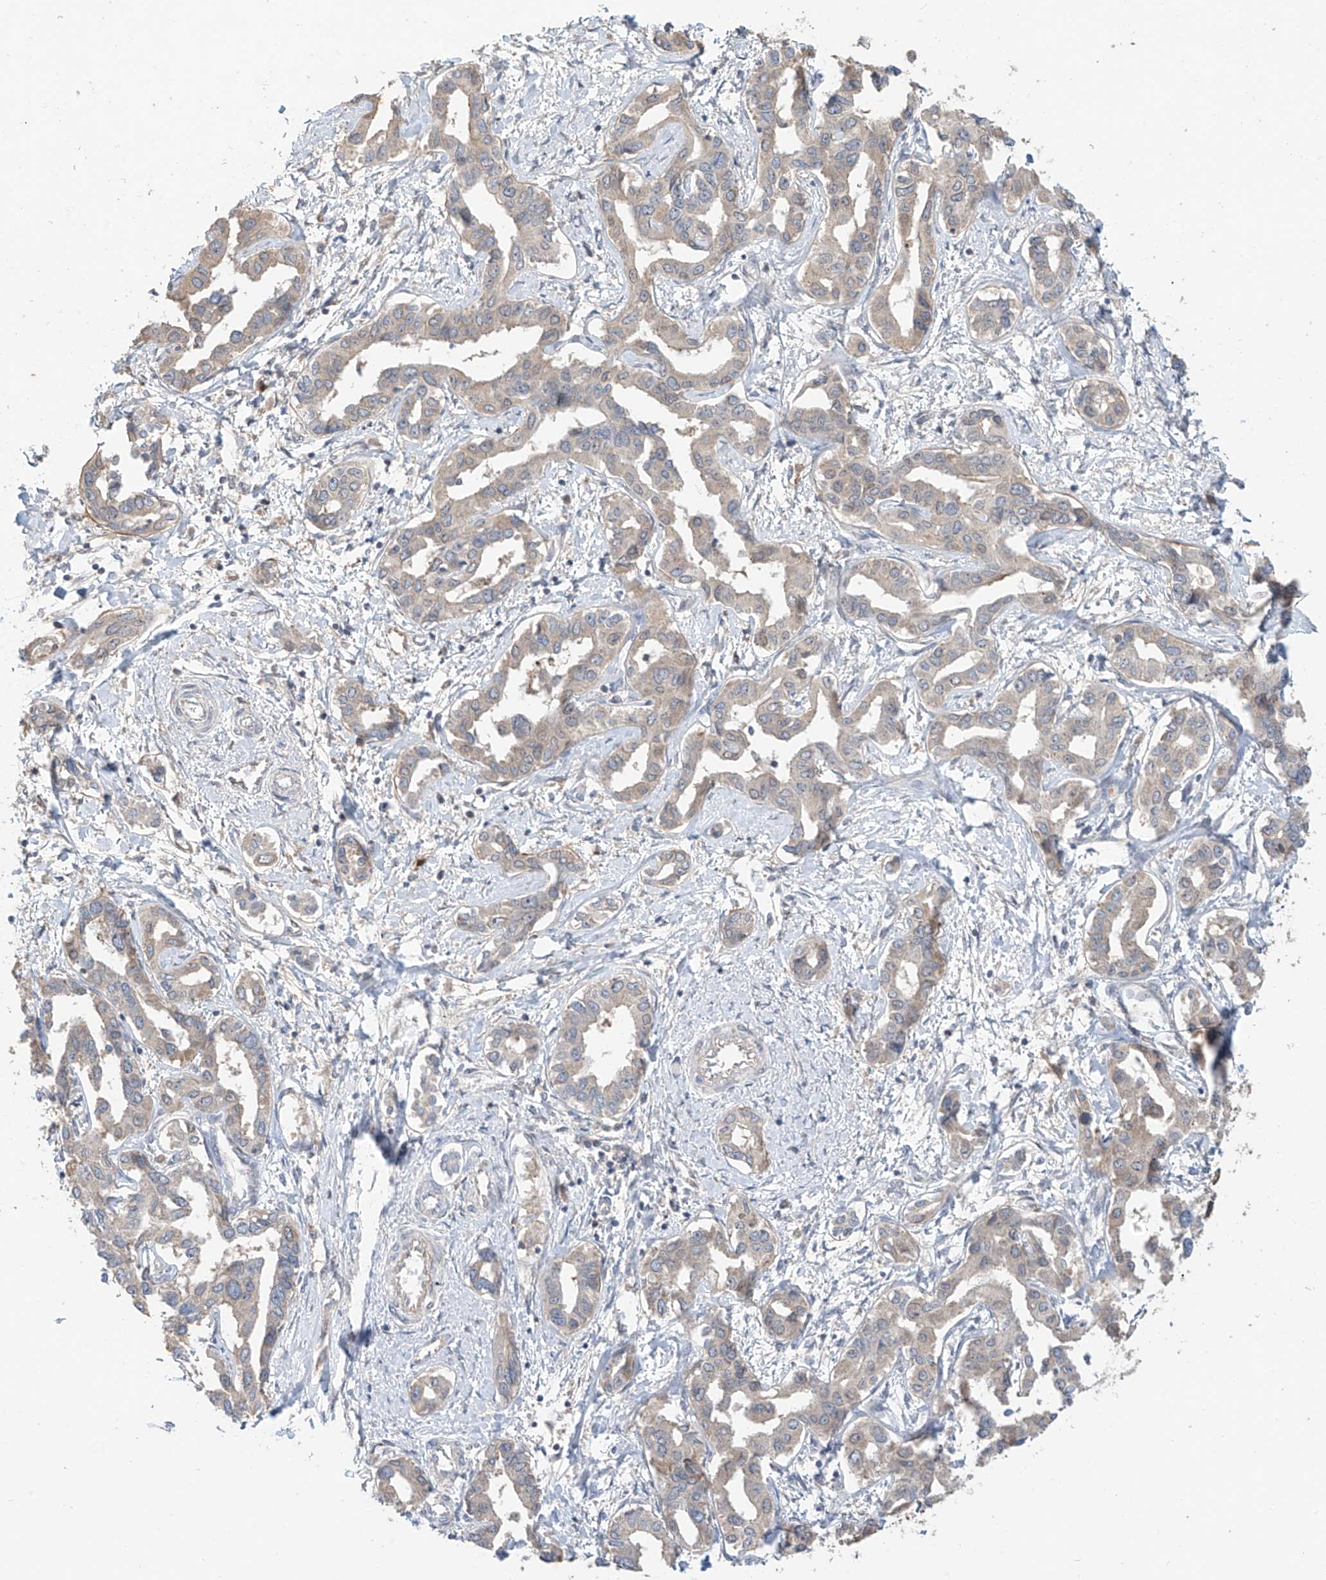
{"staining": {"intensity": "weak", "quantity": "25%-75%", "location": "cytoplasmic/membranous"}, "tissue": "liver cancer", "cell_type": "Tumor cells", "image_type": "cancer", "snomed": [{"axis": "morphology", "description": "Cholangiocarcinoma"}, {"axis": "topography", "description": "Liver"}], "caption": "Human liver cancer stained for a protein (brown) displays weak cytoplasmic/membranous positive positivity in about 25%-75% of tumor cells.", "gene": "AHCTF1", "patient": {"sex": "male", "age": 59}}